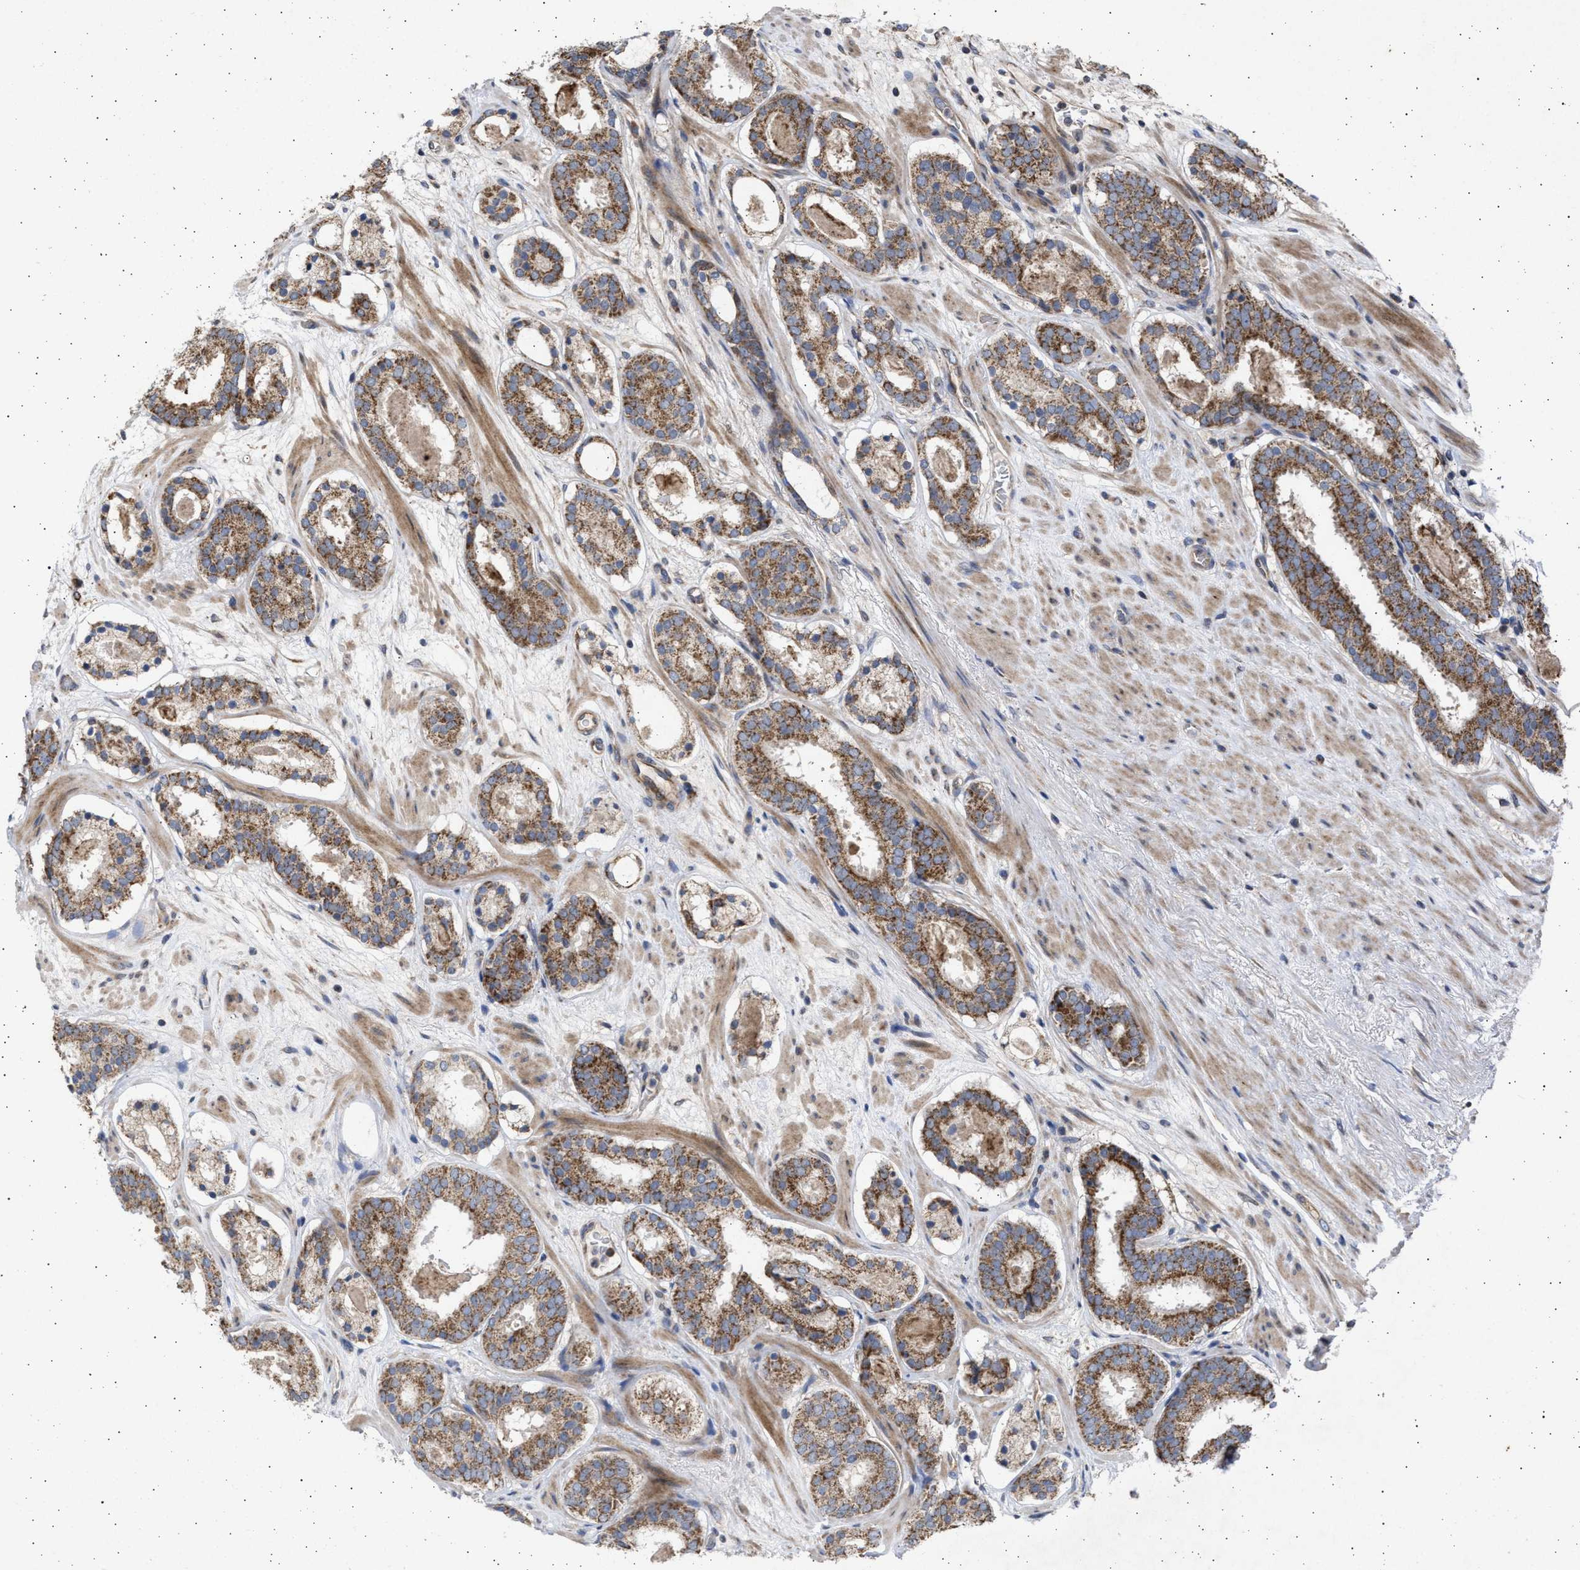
{"staining": {"intensity": "strong", "quantity": ">75%", "location": "cytoplasmic/membranous"}, "tissue": "prostate cancer", "cell_type": "Tumor cells", "image_type": "cancer", "snomed": [{"axis": "morphology", "description": "Adenocarcinoma, Low grade"}, {"axis": "topography", "description": "Prostate"}], "caption": "A photomicrograph of adenocarcinoma (low-grade) (prostate) stained for a protein reveals strong cytoplasmic/membranous brown staining in tumor cells. Nuclei are stained in blue.", "gene": "TTC19", "patient": {"sex": "male", "age": 69}}